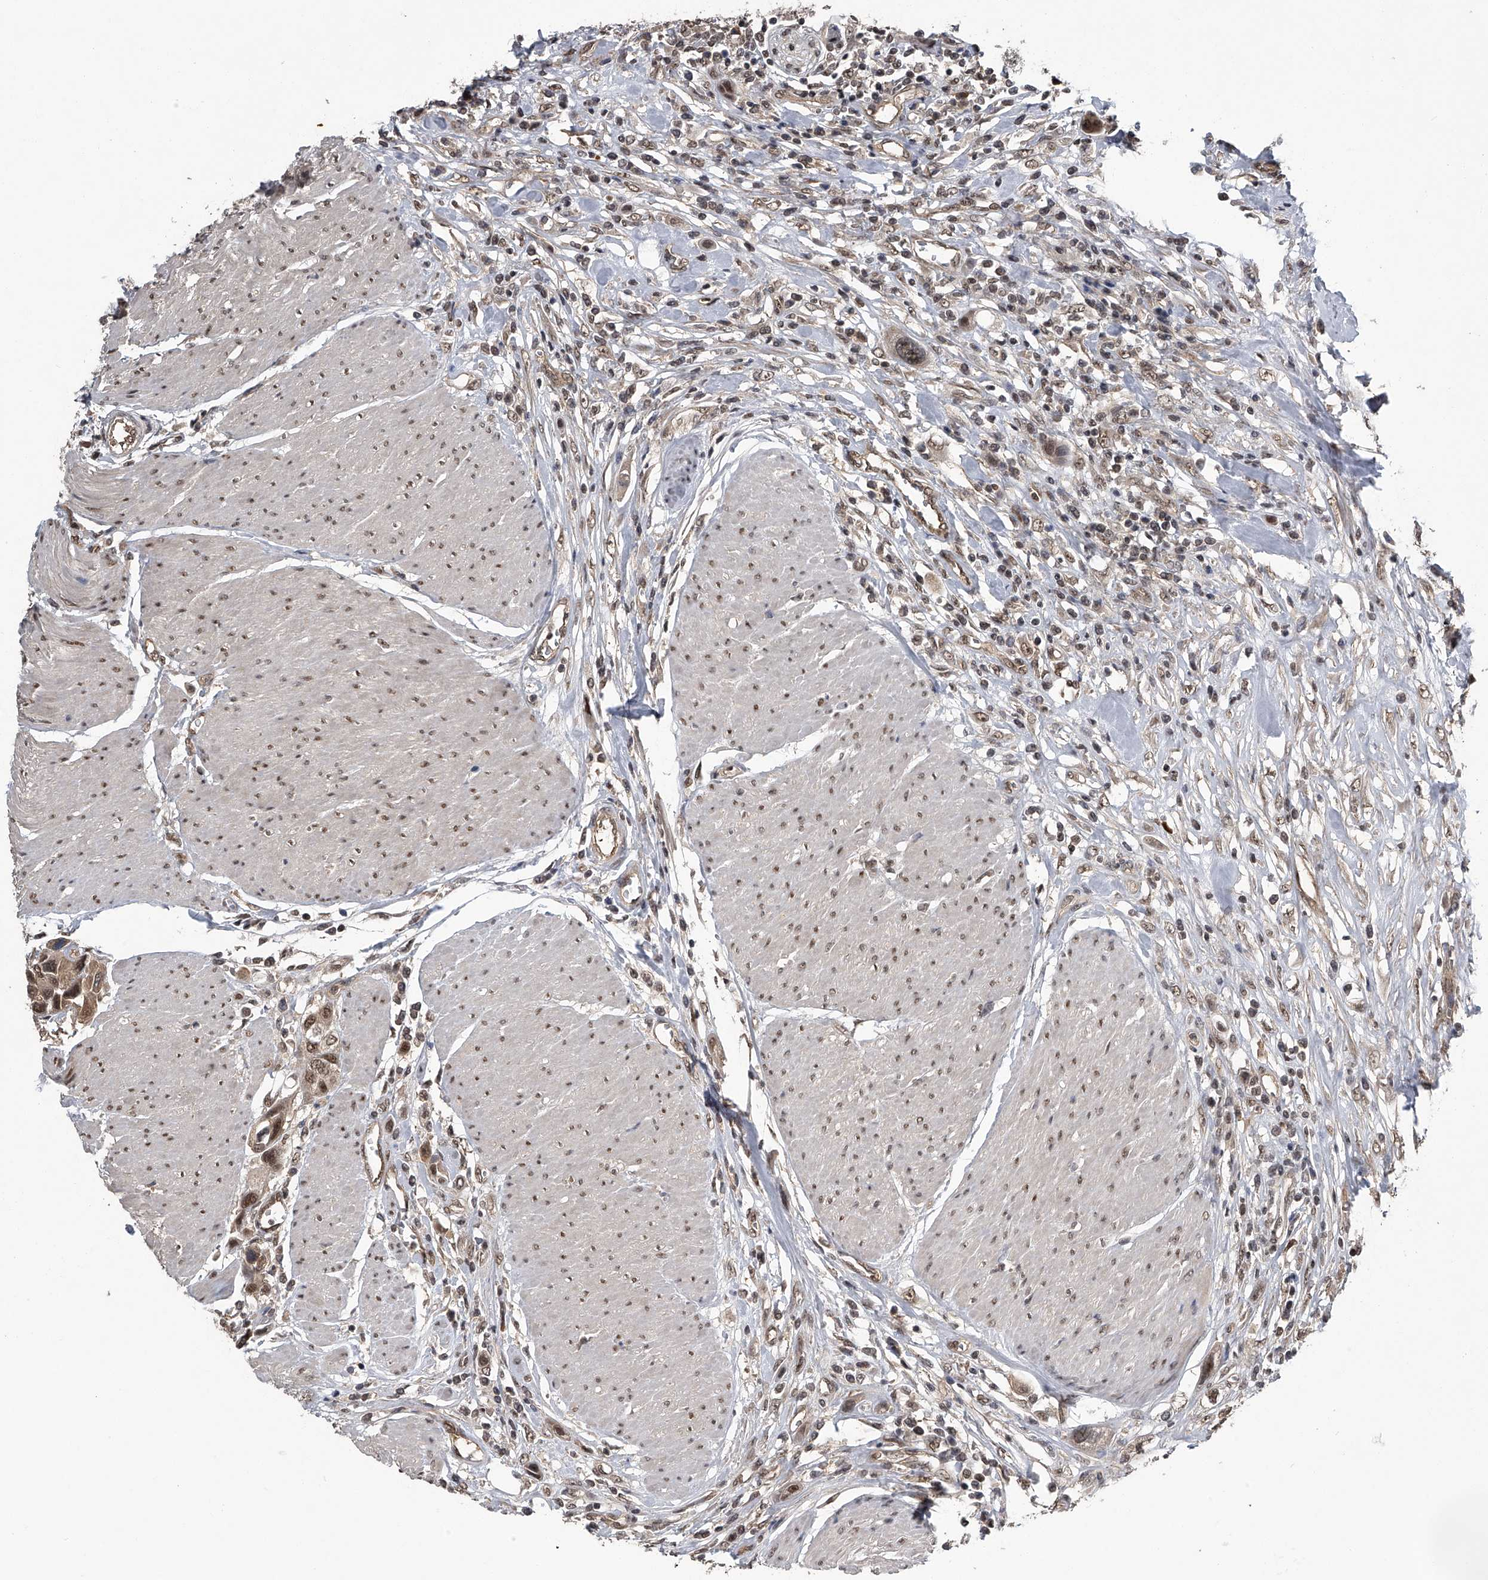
{"staining": {"intensity": "moderate", "quantity": ">75%", "location": "cytoplasmic/membranous,nuclear"}, "tissue": "urothelial cancer", "cell_type": "Tumor cells", "image_type": "cancer", "snomed": [{"axis": "morphology", "description": "Urothelial carcinoma, High grade"}, {"axis": "topography", "description": "Urinary bladder"}], "caption": "Protein expression analysis of urothelial cancer shows moderate cytoplasmic/membranous and nuclear positivity in approximately >75% of tumor cells. (Stains: DAB (3,3'-diaminobenzidine) in brown, nuclei in blue, Microscopy: brightfield microscopy at high magnification).", "gene": "SLC12A8", "patient": {"sex": "male", "age": 50}}